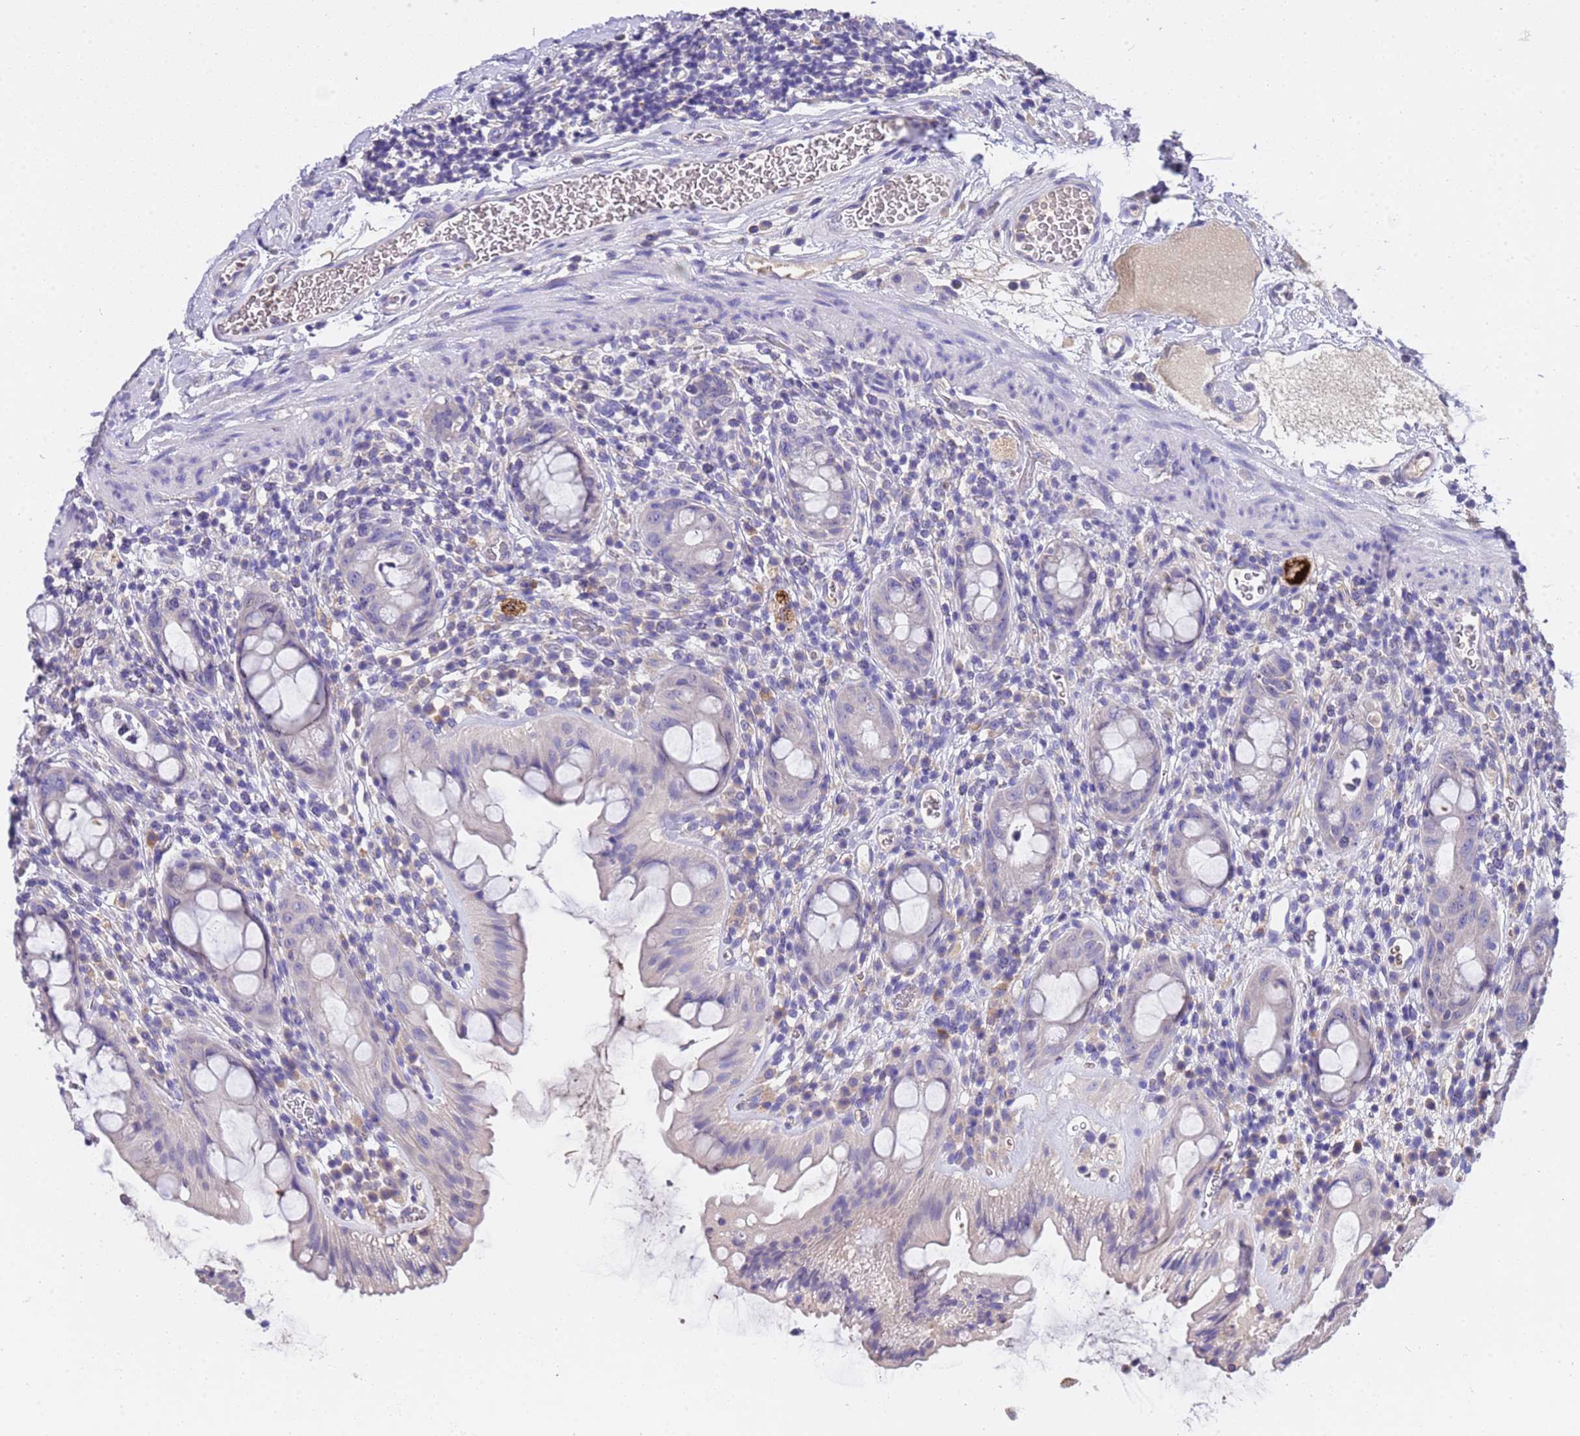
{"staining": {"intensity": "negative", "quantity": "none", "location": "none"}, "tissue": "rectum", "cell_type": "Glandular cells", "image_type": "normal", "snomed": [{"axis": "morphology", "description": "Normal tissue, NOS"}, {"axis": "topography", "description": "Rectum"}], "caption": "Immunohistochemistry histopathology image of normal rectum: human rectum stained with DAB exhibits no significant protein positivity in glandular cells.", "gene": "SLC24A3", "patient": {"sex": "female", "age": 57}}